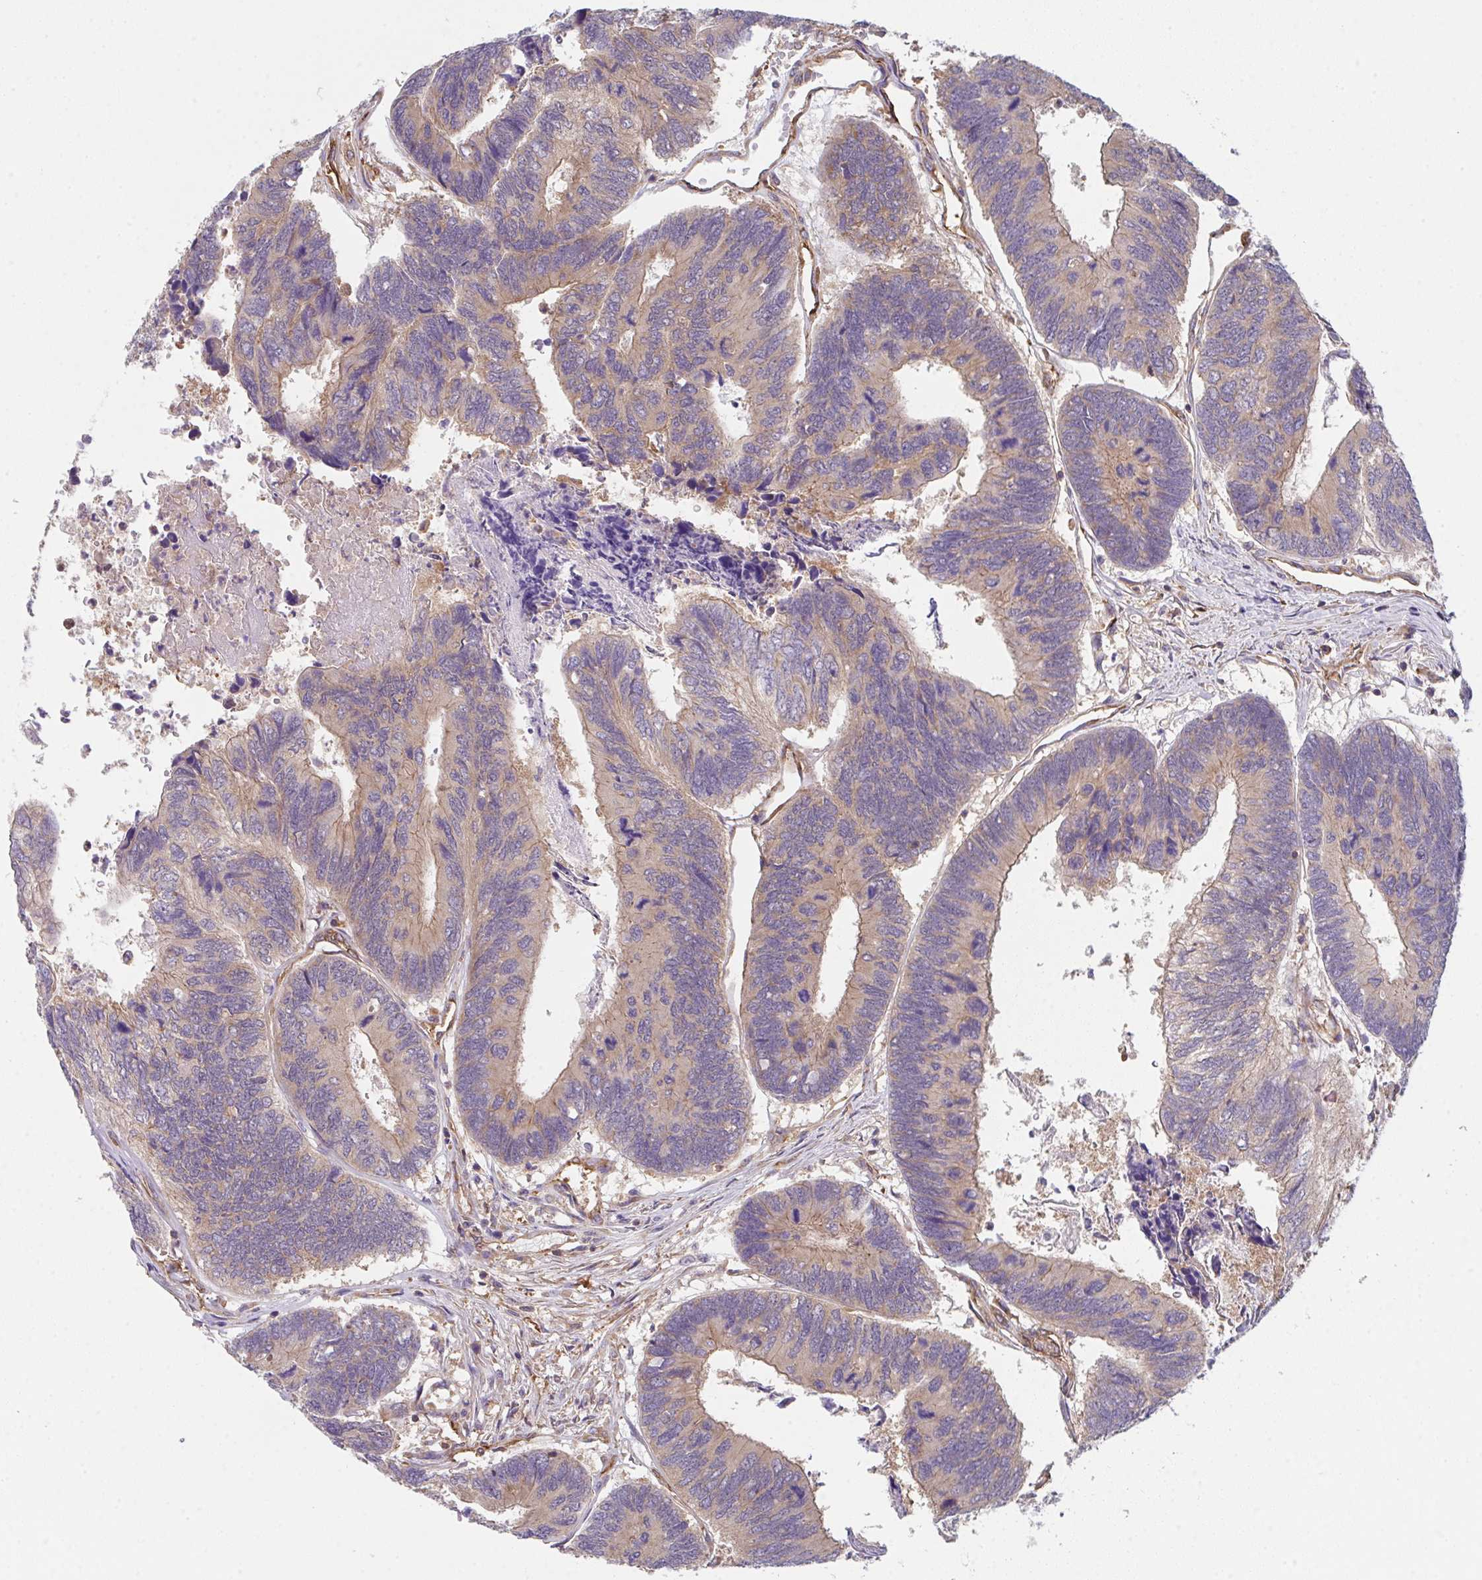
{"staining": {"intensity": "moderate", "quantity": ">75%", "location": "cytoplasmic/membranous"}, "tissue": "colorectal cancer", "cell_type": "Tumor cells", "image_type": "cancer", "snomed": [{"axis": "morphology", "description": "Adenocarcinoma, NOS"}, {"axis": "topography", "description": "Colon"}], "caption": "This is an image of immunohistochemistry (IHC) staining of adenocarcinoma (colorectal), which shows moderate staining in the cytoplasmic/membranous of tumor cells.", "gene": "TMEM229A", "patient": {"sex": "female", "age": 67}}